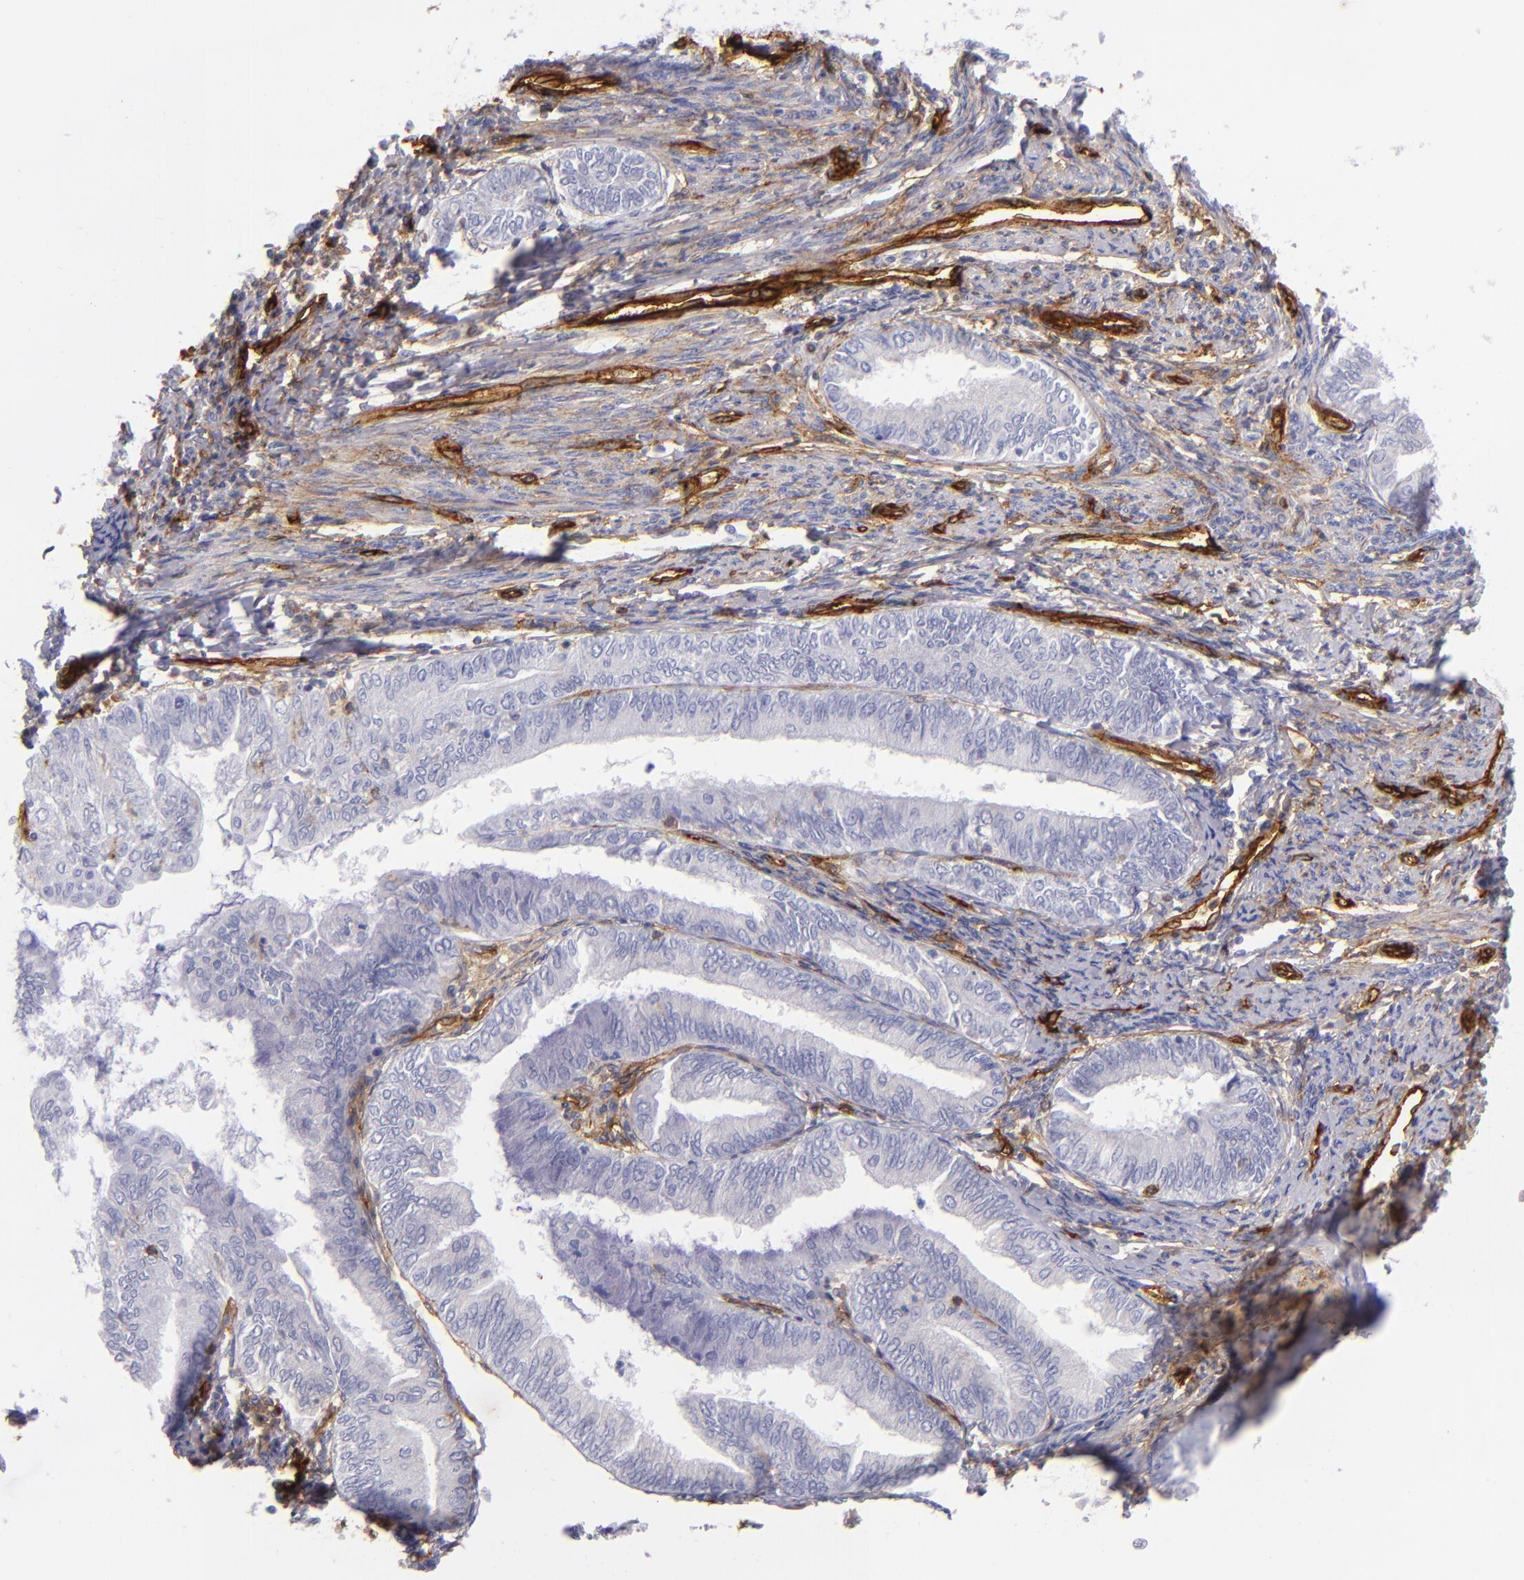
{"staining": {"intensity": "negative", "quantity": "none", "location": "none"}, "tissue": "endometrial cancer", "cell_type": "Tumor cells", "image_type": "cancer", "snomed": [{"axis": "morphology", "description": "Adenocarcinoma, NOS"}, {"axis": "topography", "description": "Endometrium"}], "caption": "Image shows no significant protein staining in tumor cells of endometrial adenocarcinoma. (Stains: DAB (3,3'-diaminobenzidine) immunohistochemistry with hematoxylin counter stain, Microscopy: brightfield microscopy at high magnification).", "gene": "ENTPD1", "patient": {"sex": "female", "age": 66}}